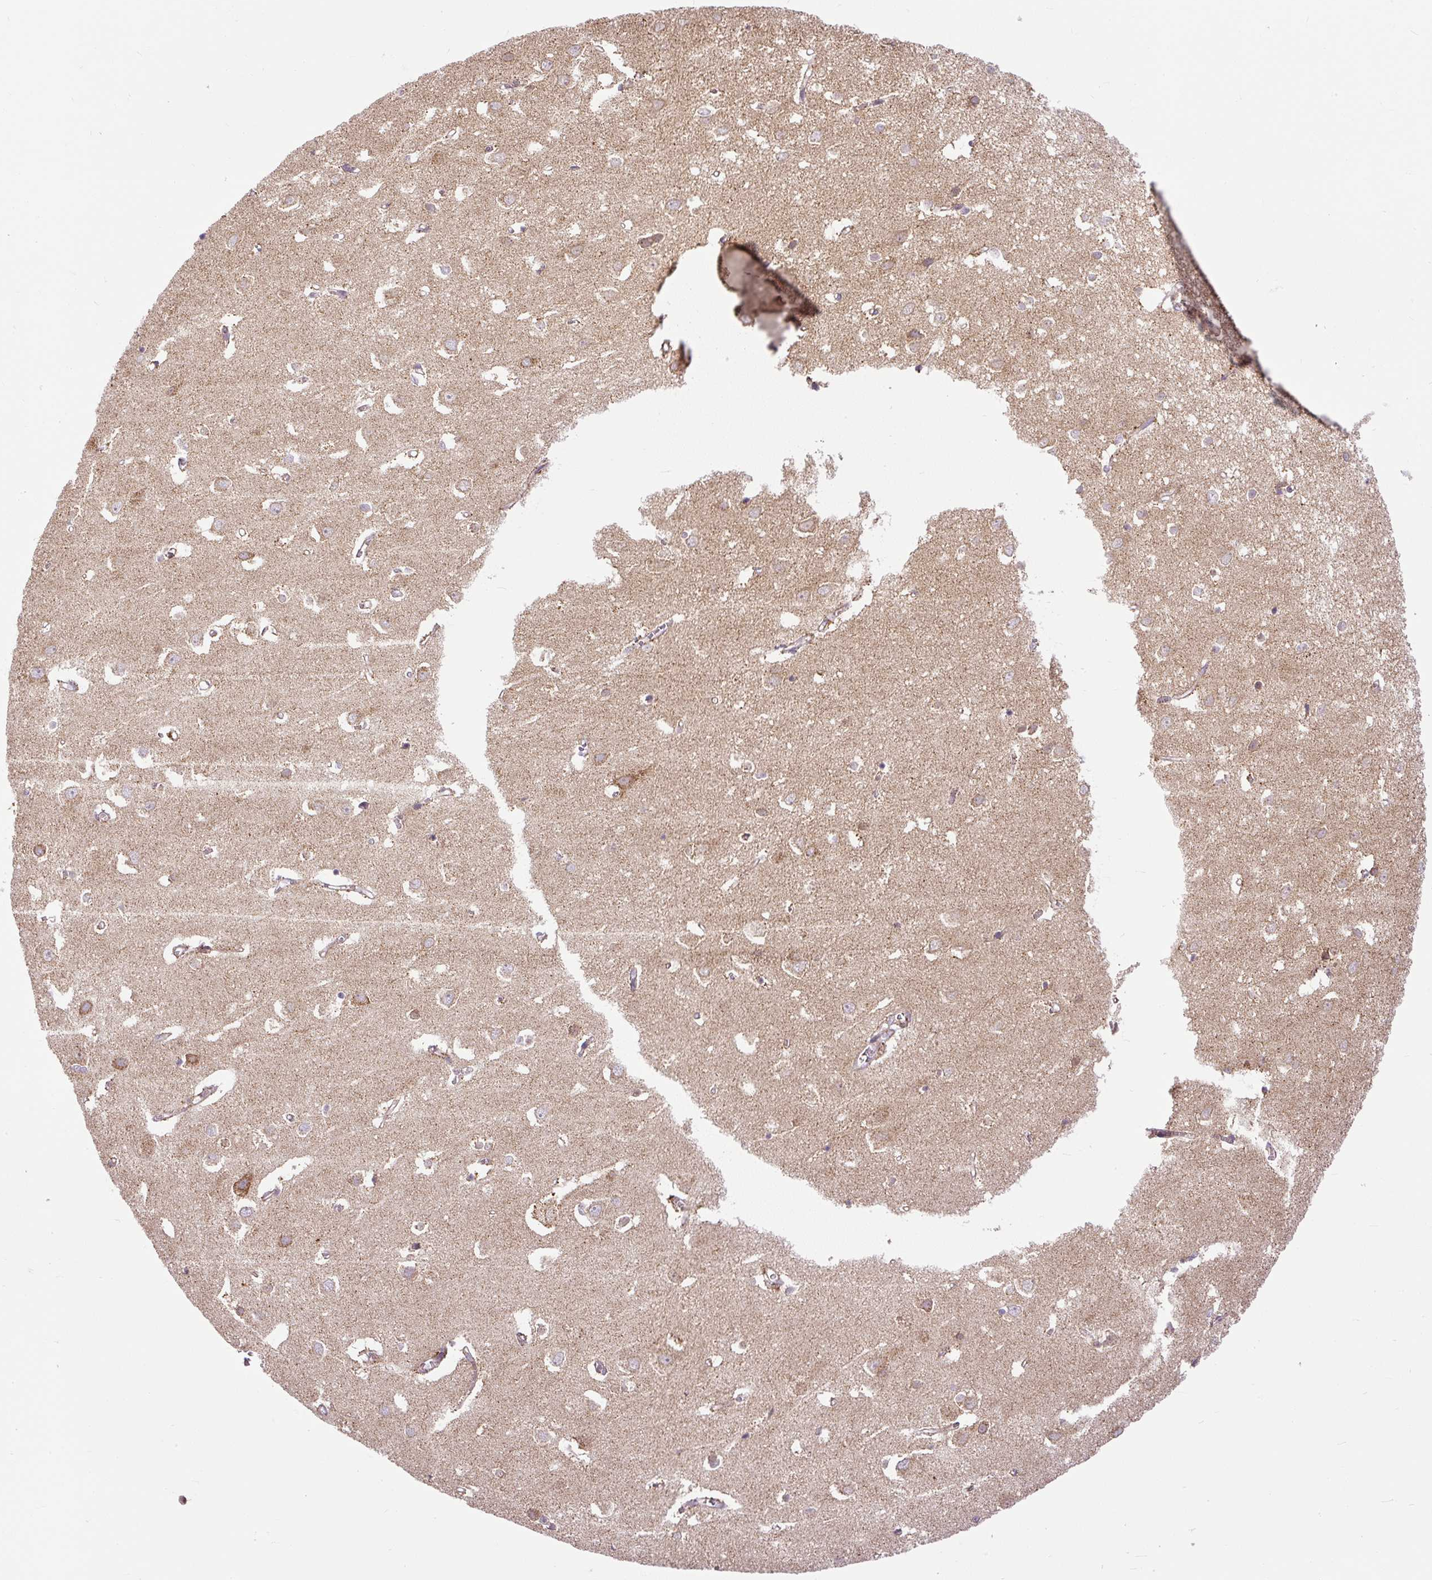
{"staining": {"intensity": "negative", "quantity": "none", "location": "none"}, "tissue": "cerebral cortex", "cell_type": "Endothelial cells", "image_type": "normal", "snomed": [{"axis": "morphology", "description": "Normal tissue, NOS"}, {"axis": "topography", "description": "Cerebral cortex"}], "caption": "DAB (3,3'-diaminobenzidine) immunohistochemical staining of normal cerebral cortex reveals no significant positivity in endothelial cells. (IHC, brightfield microscopy, high magnification).", "gene": "TM2D3", "patient": {"sex": "male", "age": 70}}